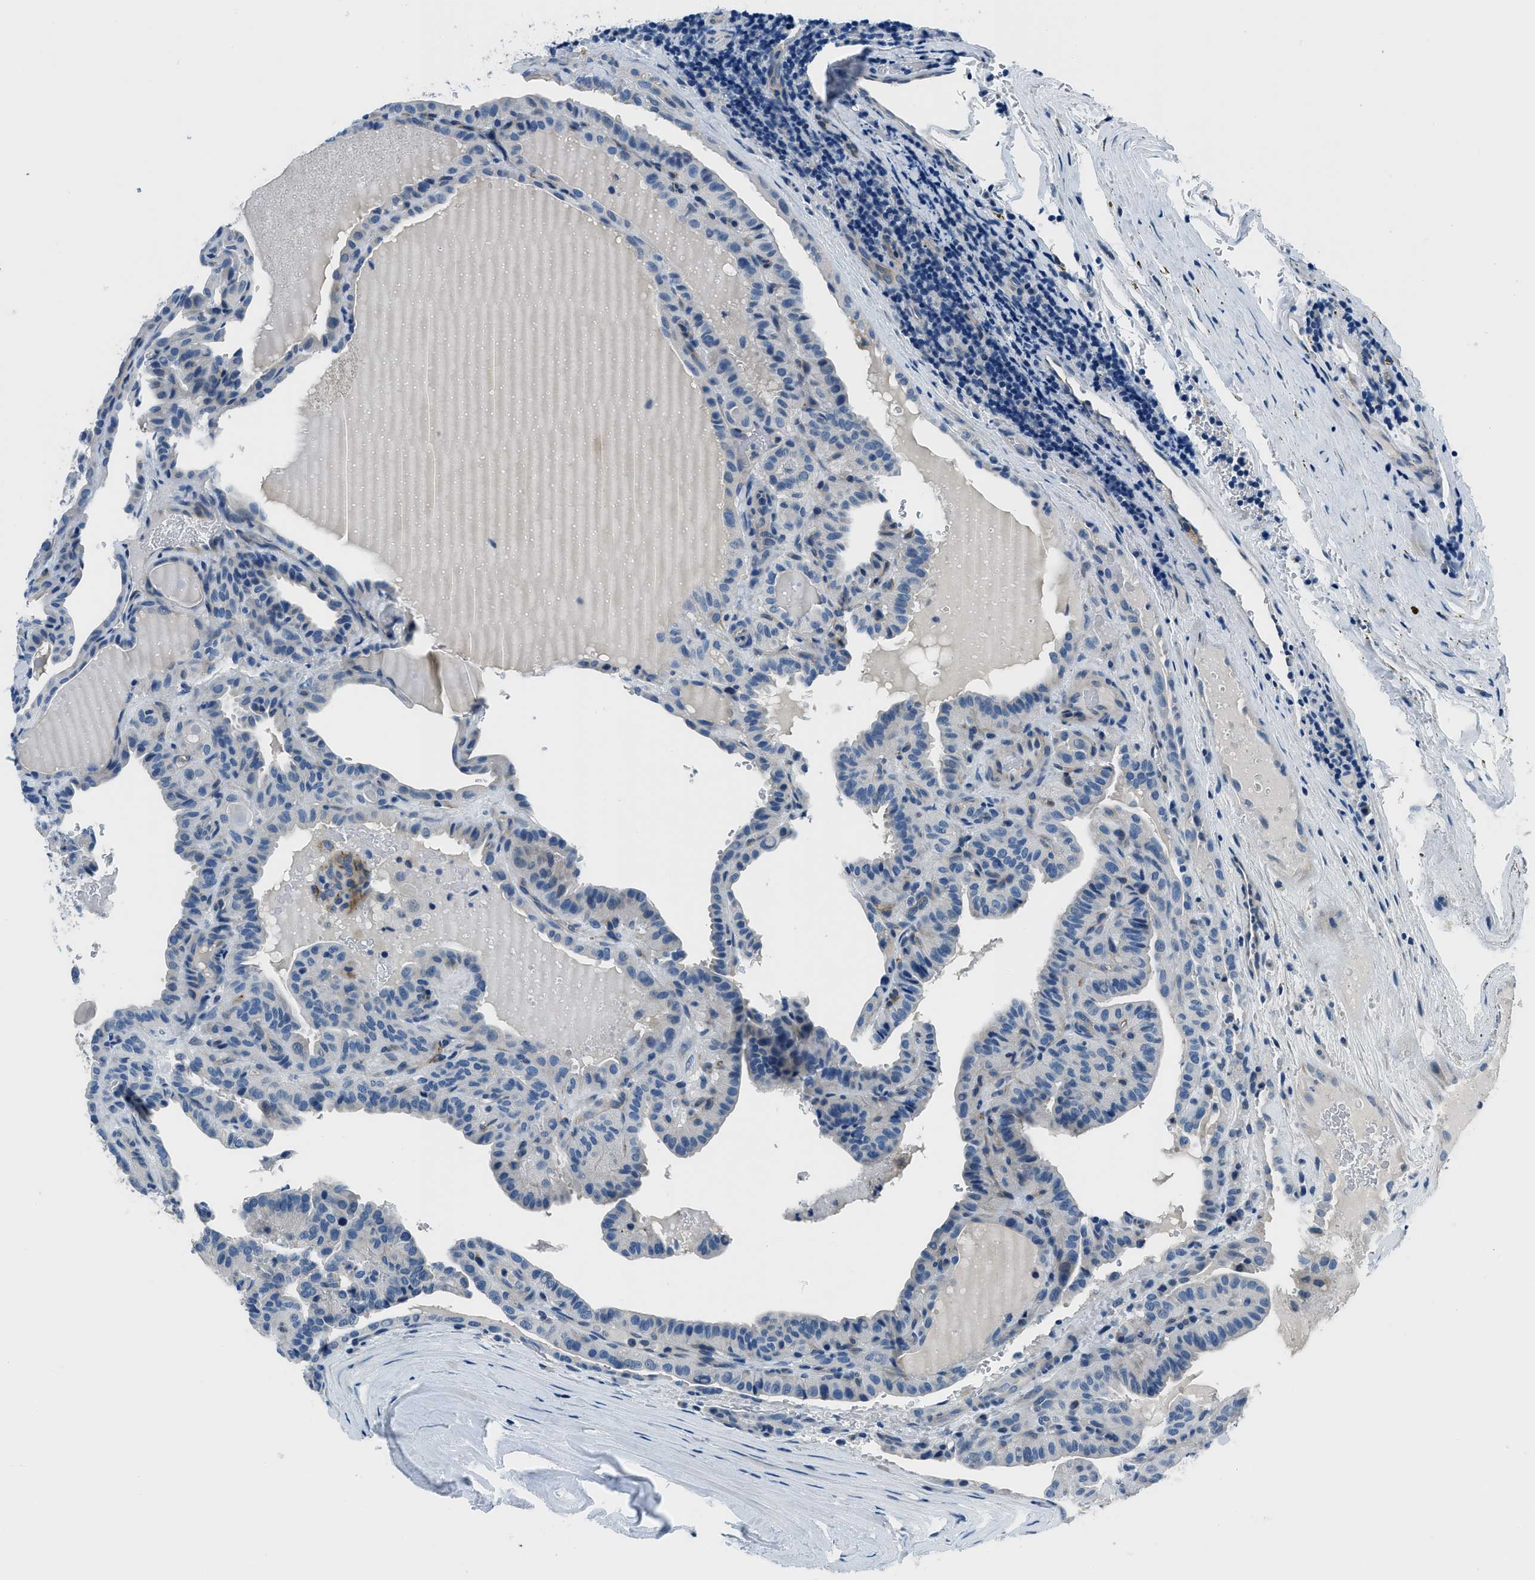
{"staining": {"intensity": "negative", "quantity": "none", "location": "none"}, "tissue": "thyroid cancer", "cell_type": "Tumor cells", "image_type": "cancer", "snomed": [{"axis": "morphology", "description": "Papillary adenocarcinoma, NOS"}, {"axis": "topography", "description": "Thyroid gland"}], "caption": "Immunohistochemistry image of papillary adenocarcinoma (thyroid) stained for a protein (brown), which exhibits no positivity in tumor cells.", "gene": "GJA3", "patient": {"sex": "male", "age": 77}}